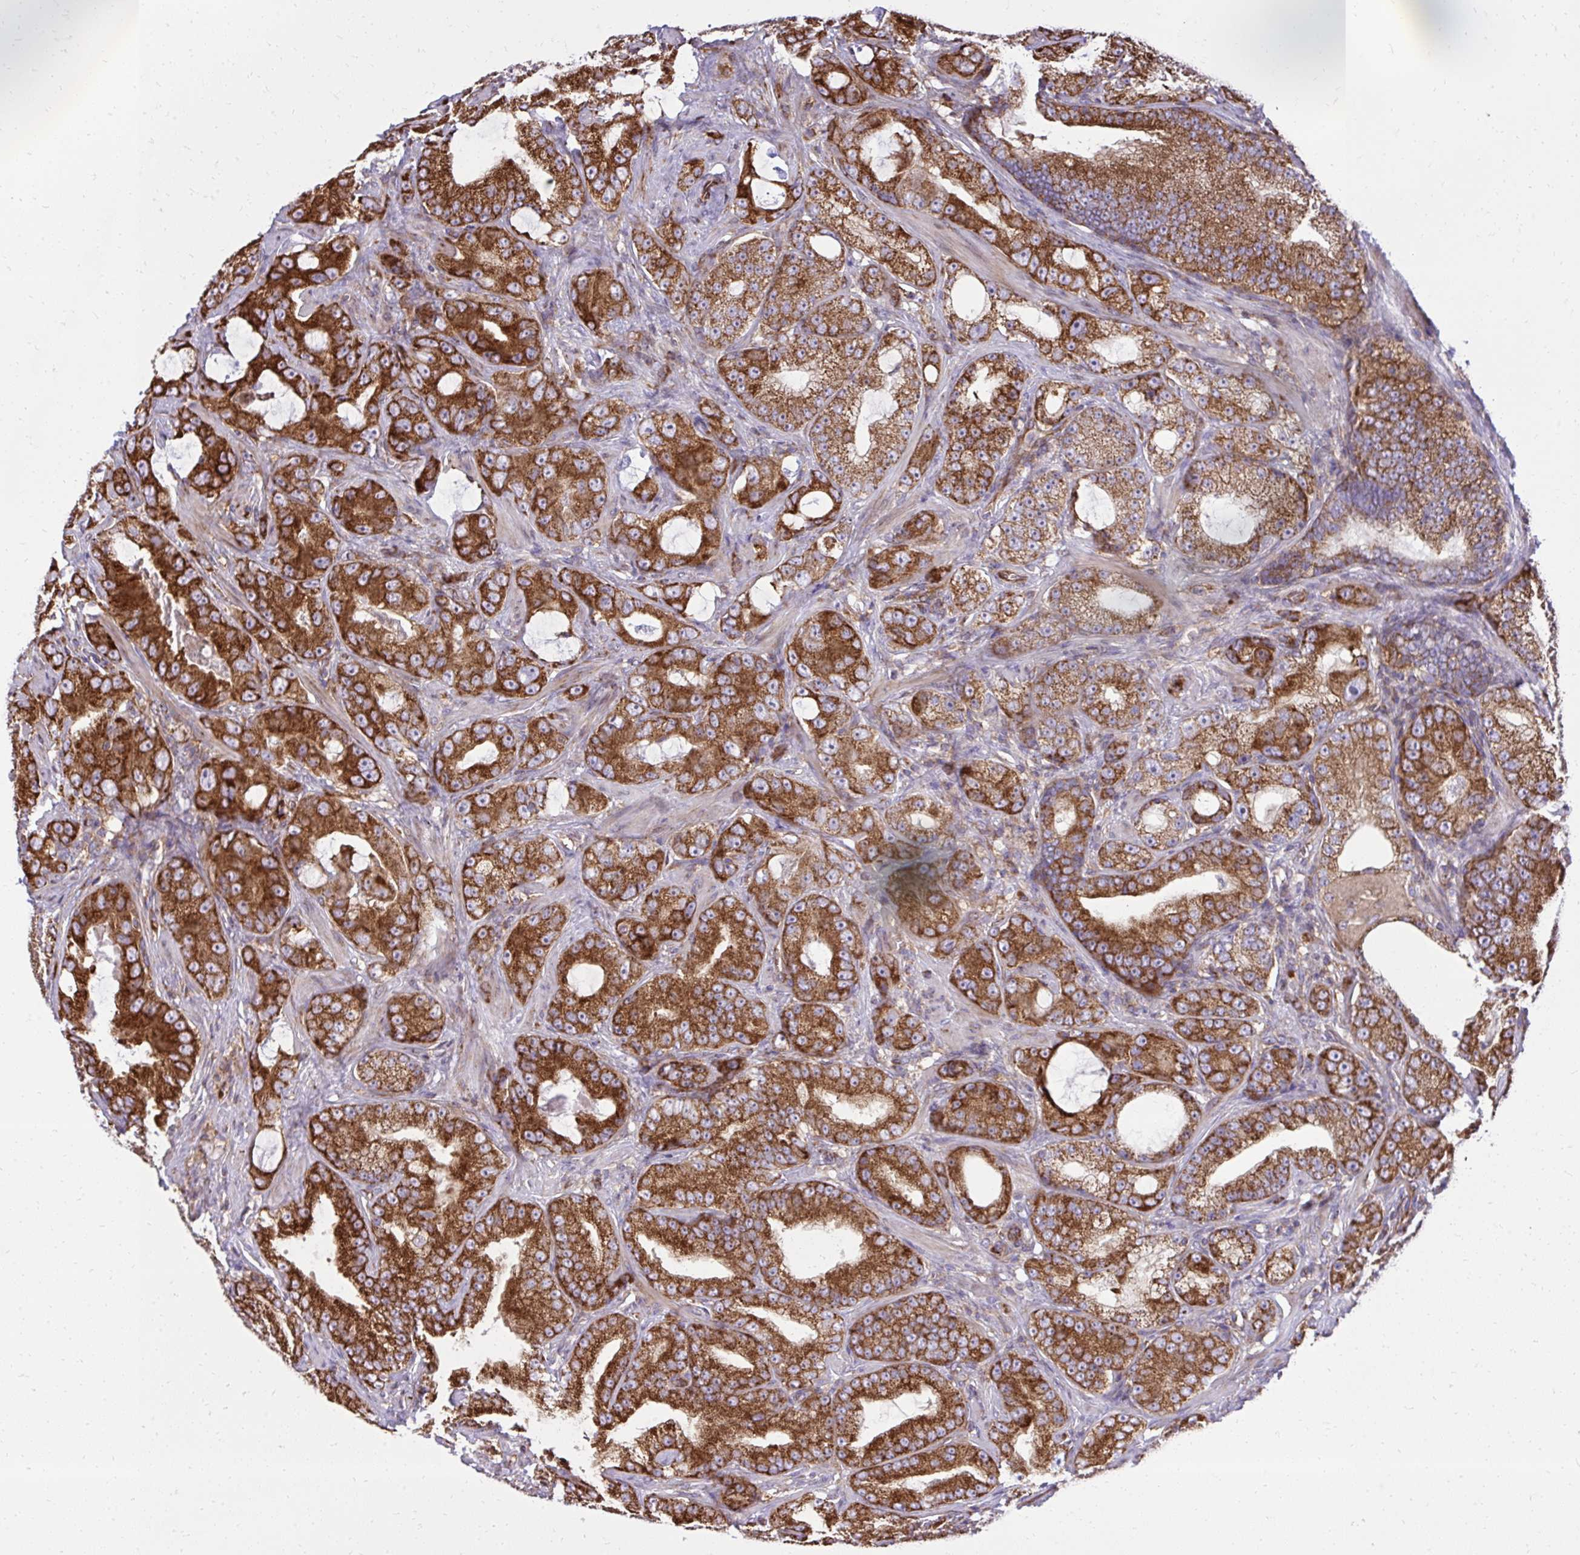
{"staining": {"intensity": "strong", "quantity": ">75%", "location": "cytoplasmic/membranous"}, "tissue": "prostate cancer", "cell_type": "Tumor cells", "image_type": "cancer", "snomed": [{"axis": "morphology", "description": "Adenocarcinoma, High grade"}, {"axis": "topography", "description": "Prostate"}], "caption": "Human high-grade adenocarcinoma (prostate) stained with a protein marker demonstrates strong staining in tumor cells.", "gene": "NMNAT3", "patient": {"sex": "male", "age": 65}}